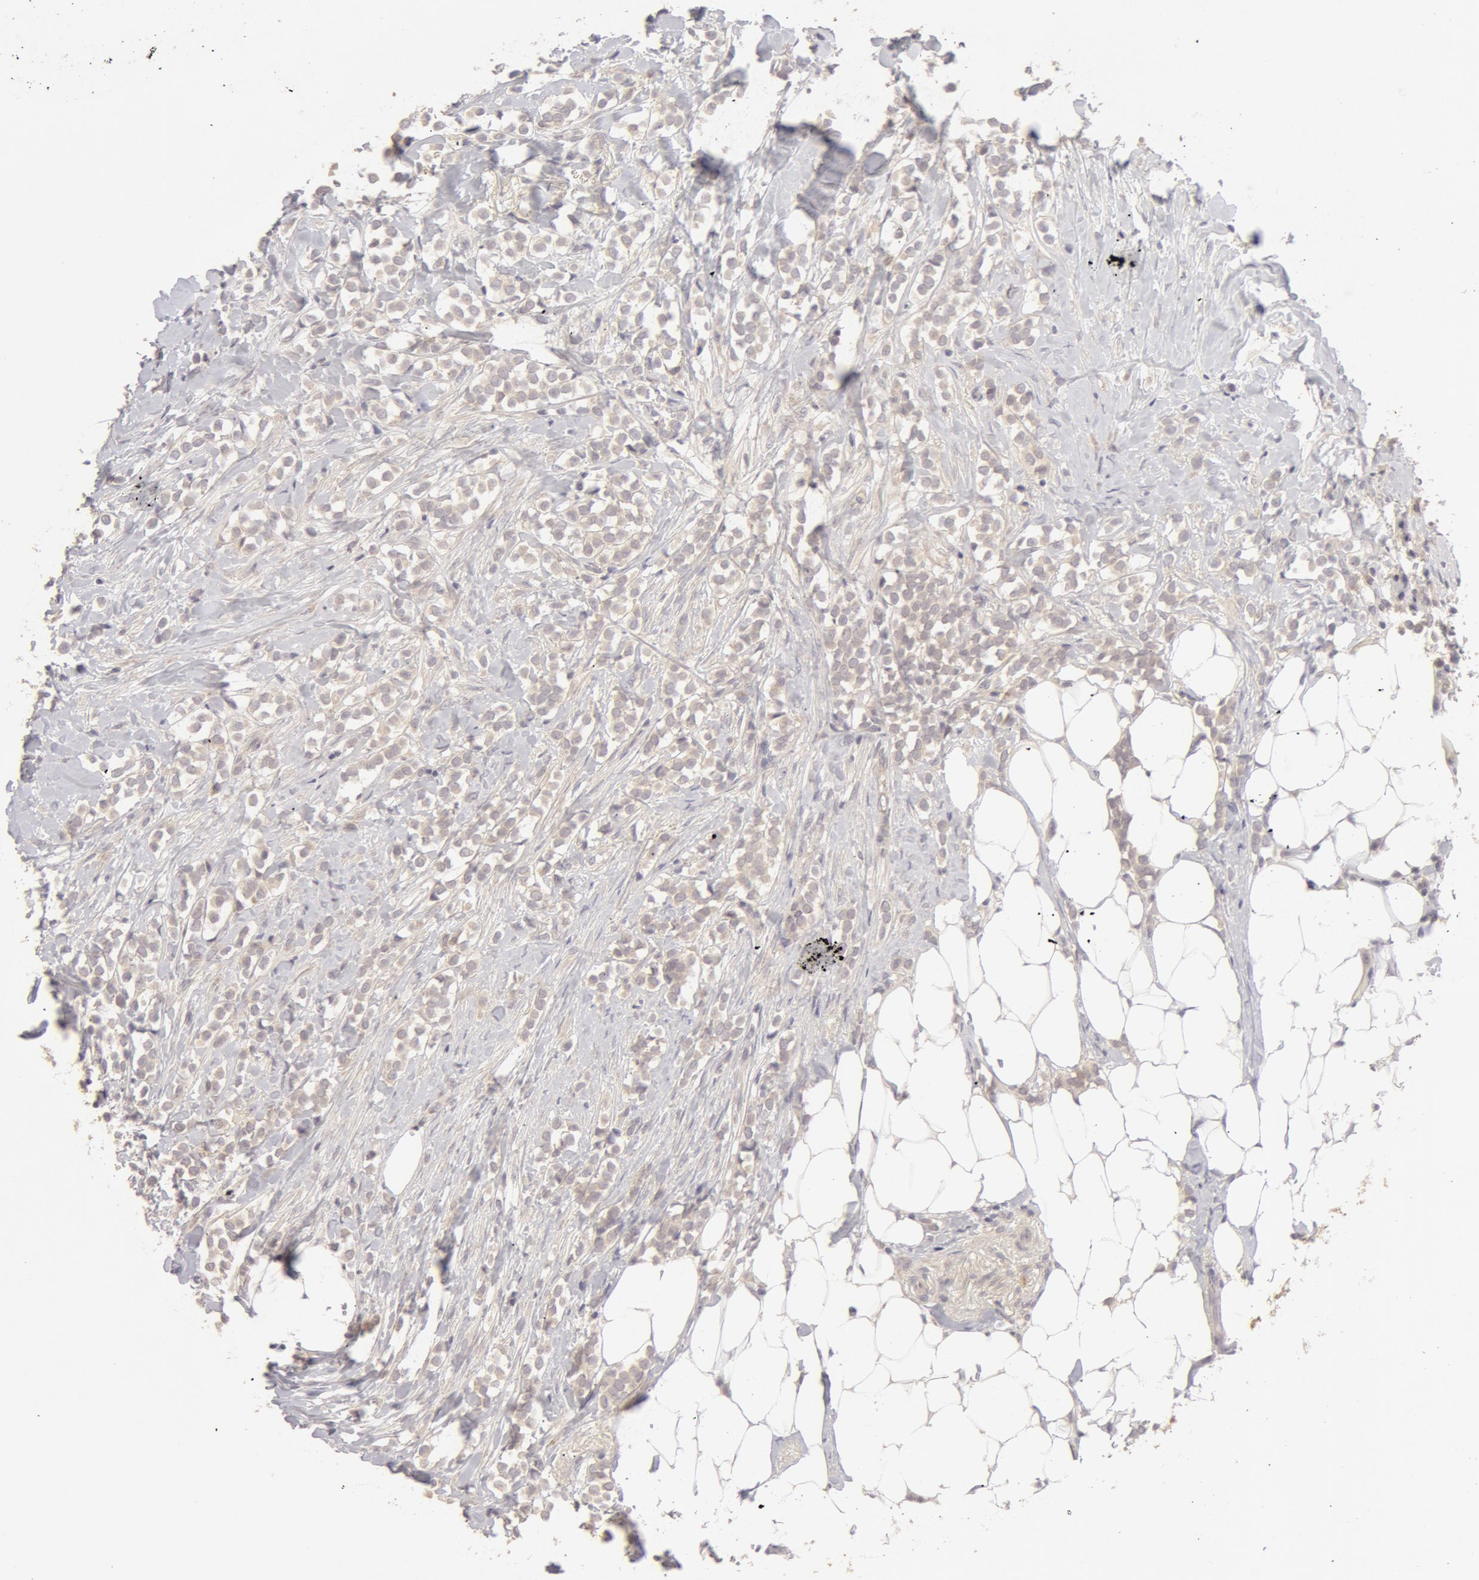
{"staining": {"intensity": "negative", "quantity": "none", "location": "none"}, "tissue": "breast cancer", "cell_type": "Tumor cells", "image_type": "cancer", "snomed": [{"axis": "morphology", "description": "Lobular carcinoma"}, {"axis": "topography", "description": "Breast"}], "caption": "Immunohistochemical staining of human lobular carcinoma (breast) shows no significant staining in tumor cells. (IHC, brightfield microscopy, high magnification).", "gene": "ADPRH", "patient": {"sex": "female", "age": 56}}